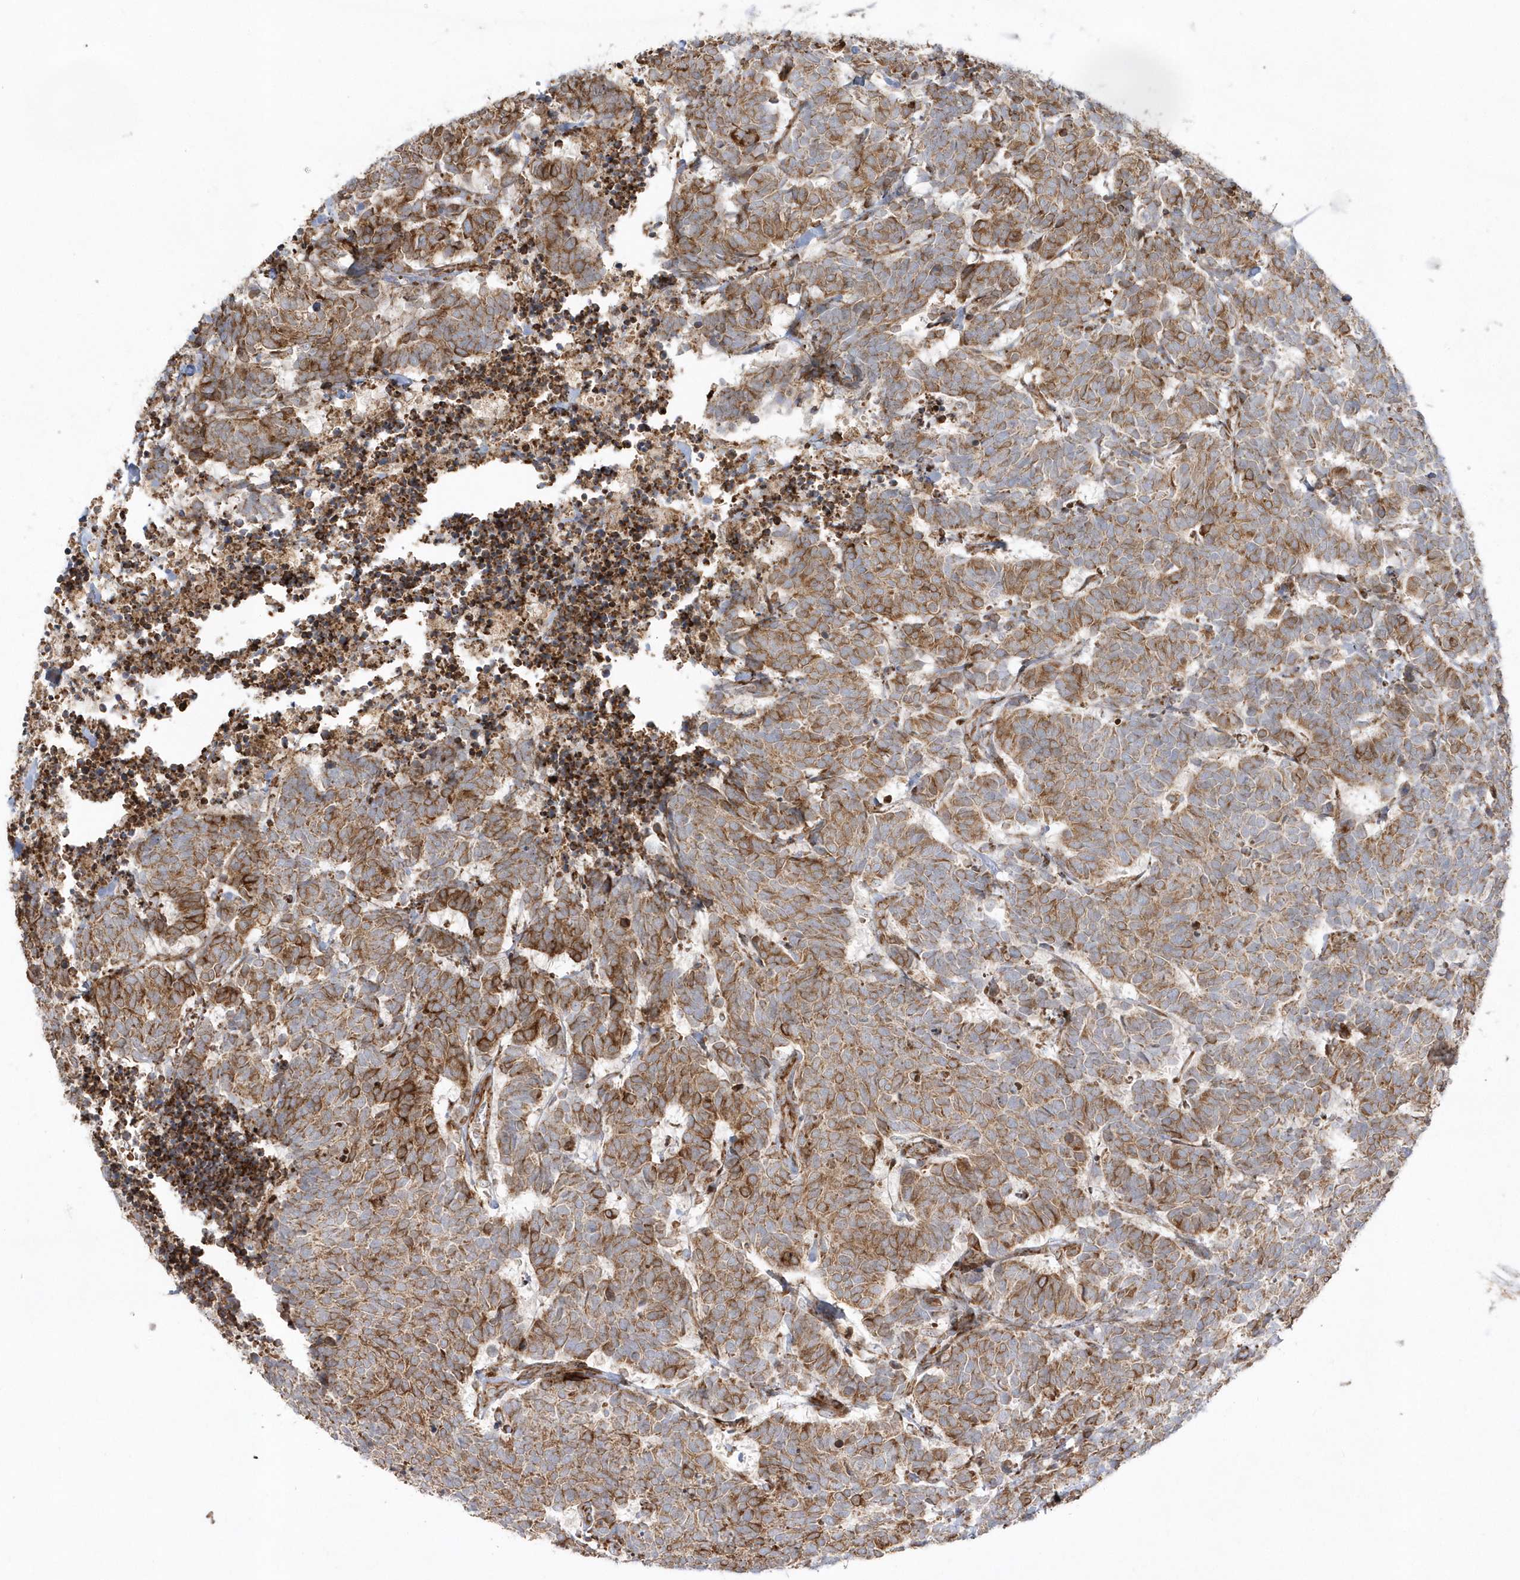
{"staining": {"intensity": "moderate", "quantity": ">75%", "location": "cytoplasmic/membranous"}, "tissue": "carcinoid", "cell_type": "Tumor cells", "image_type": "cancer", "snomed": [{"axis": "morphology", "description": "Carcinoma, NOS"}, {"axis": "morphology", "description": "Carcinoid, malignant, NOS"}, {"axis": "topography", "description": "Urinary bladder"}], "caption": "Brown immunohistochemical staining in carcinoid shows moderate cytoplasmic/membranous staining in about >75% of tumor cells. (DAB = brown stain, brightfield microscopy at high magnification).", "gene": "SH3BP2", "patient": {"sex": "male", "age": 57}}